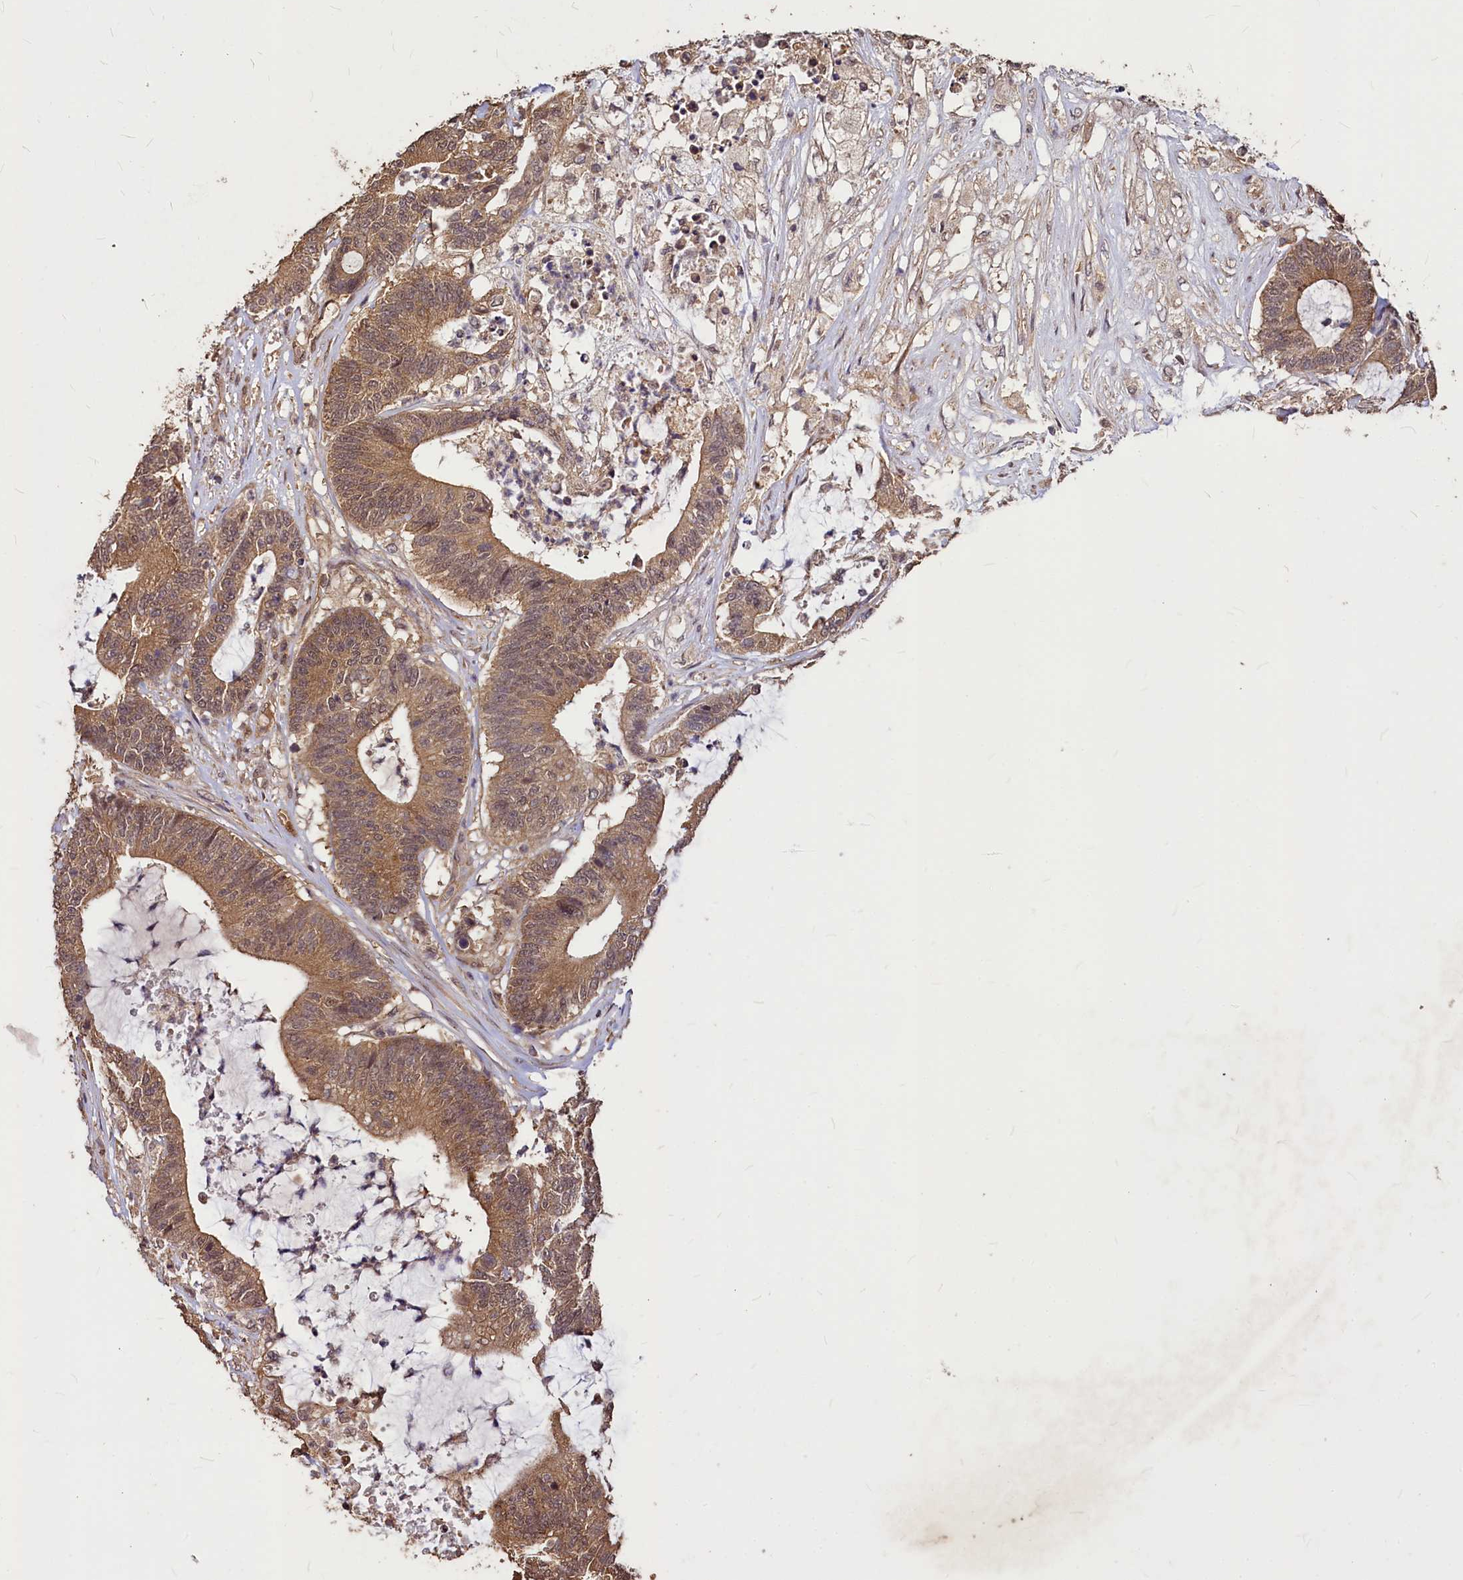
{"staining": {"intensity": "moderate", "quantity": ">75%", "location": "cytoplasmic/membranous"}, "tissue": "colorectal cancer", "cell_type": "Tumor cells", "image_type": "cancer", "snomed": [{"axis": "morphology", "description": "Adenocarcinoma, NOS"}, {"axis": "topography", "description": "Colon"}], "caption": "Colorectal adenocarcinoma stained for a protein shows moderate cytoplasmic/membranous positivity in tumor cells.", "gene": "VPS51", "patient": {"sex": "female", "age": 84}}